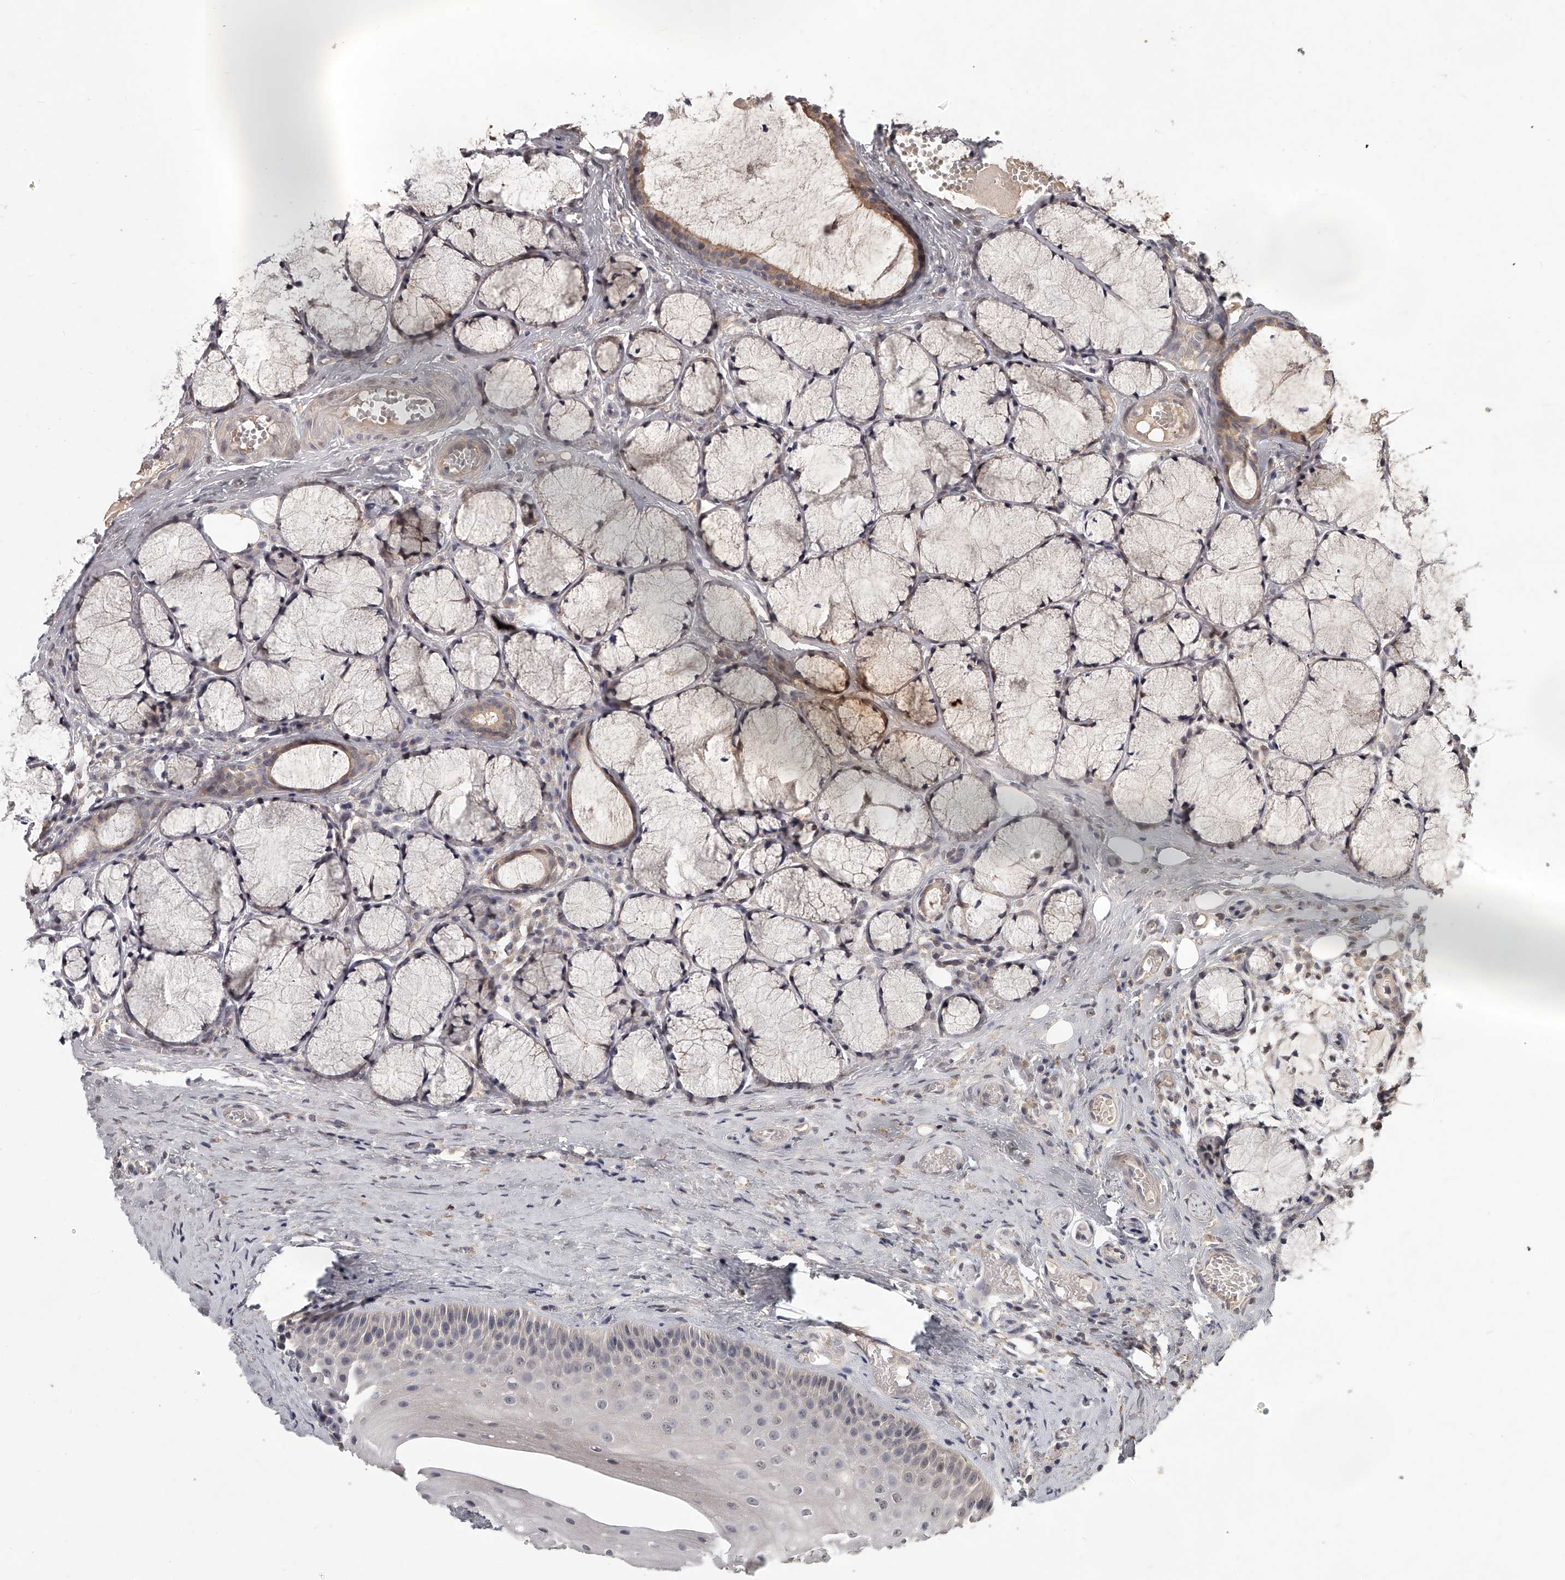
{"staining": {"intensity": "weak", "quantity": "<25%", "location": "nuclear"}, "tissue": "oral mucosa", "cell_type": "Squamous epithelial cells", "image_type": "normal", "snomed": [{"axis": "morphology", "description": "Normal tissue, NOS"}, {"axis": "topography", "description": "Oral tissue"}], "caption": "IHC of benign oral mucosa shows no expression in squamous epithelial cells.", "gene": "SLC37A1", "patient": {"sex": "male", "age": 66}}